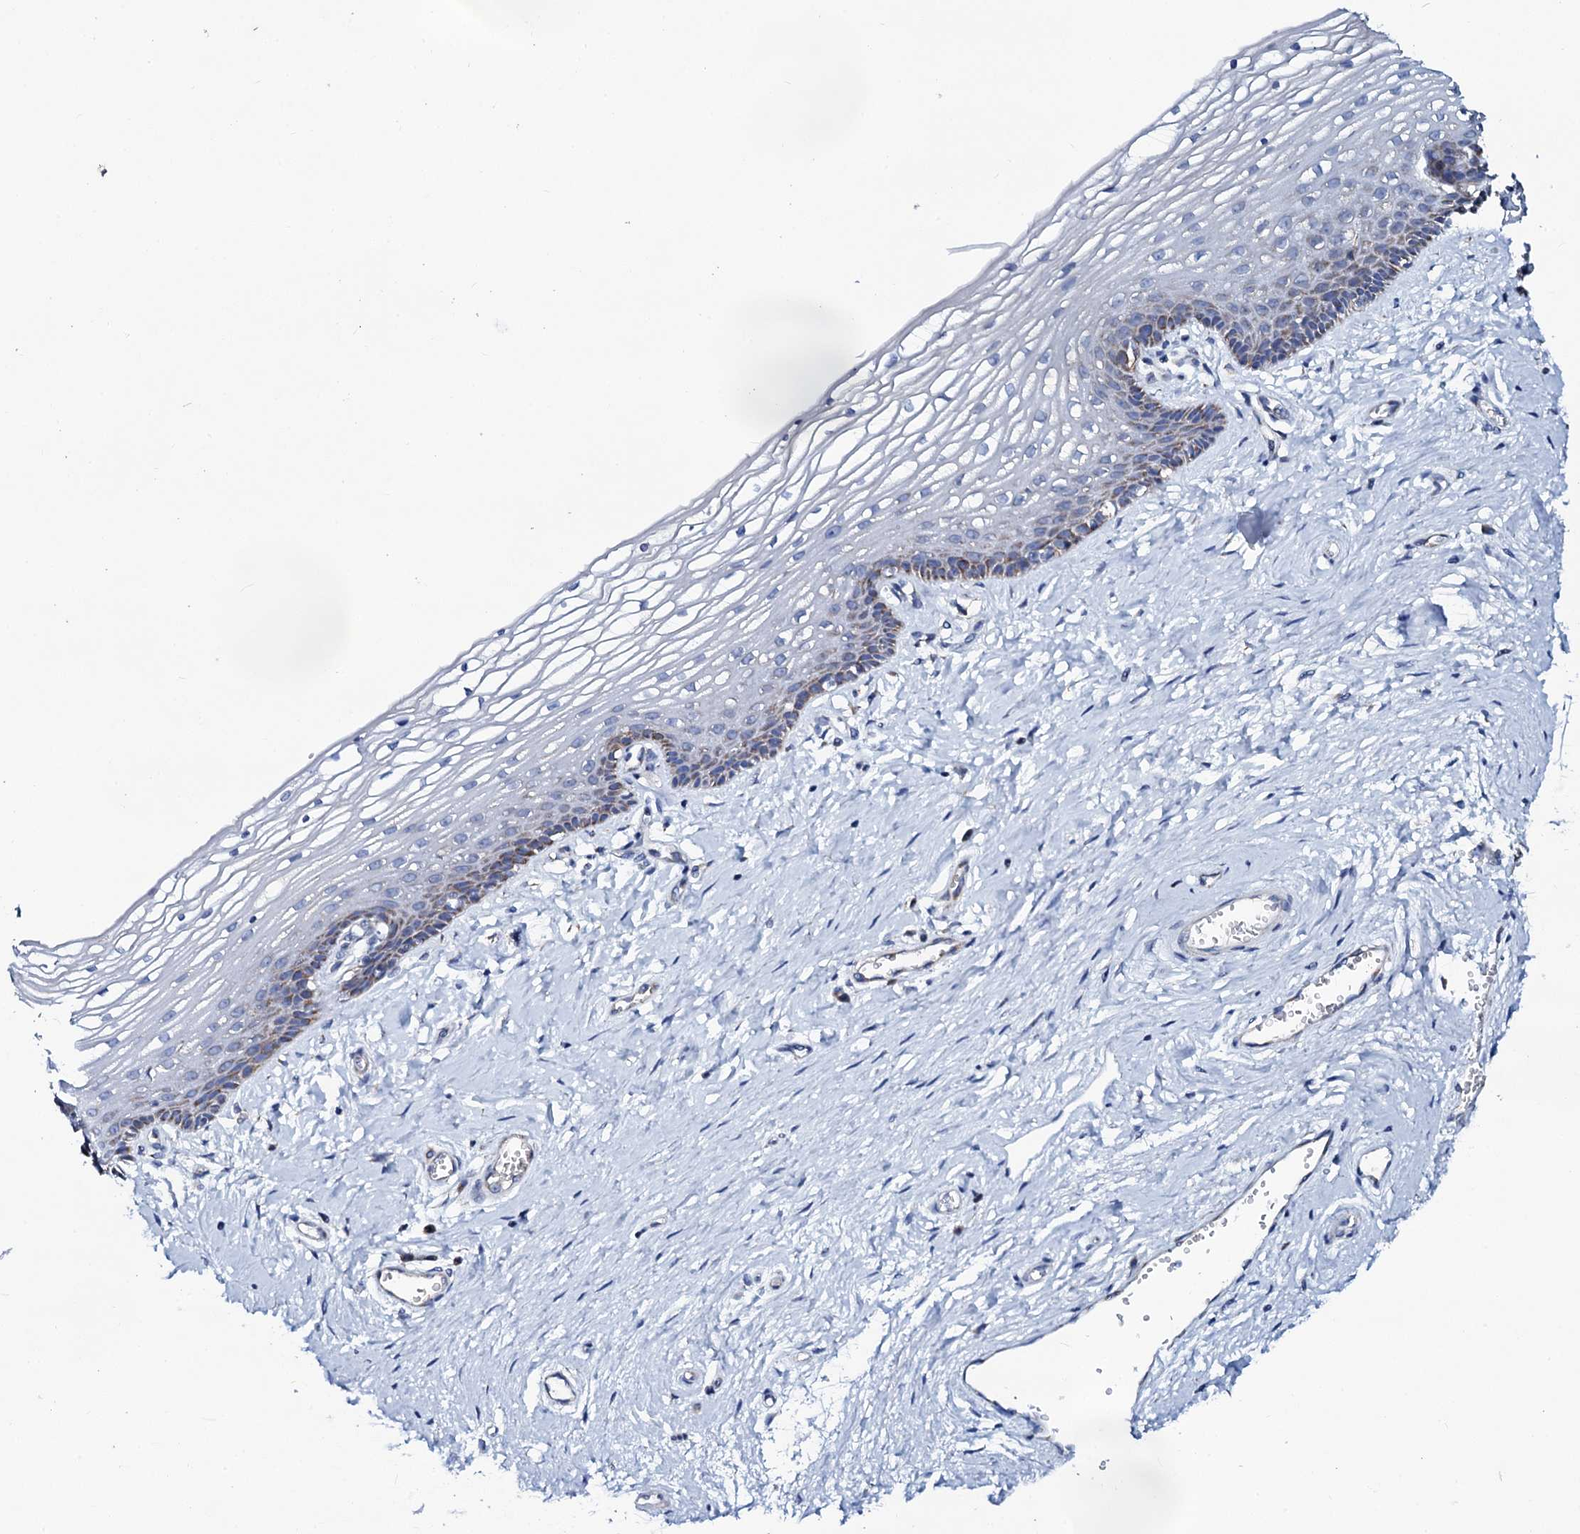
{"staining": {"intensity": "weak", "quantity": "<25%", "location": "cytoplasmic/membranous"}, "tissue": "vagina", "cell_type": "Squamous epithelial cells", "image_type": "normal", "snomed": [{"axis": "morphology", "description": "Normal tissue, NOS"}, {"axis": "topography", "description": "Vagina"}], "caption": "Immunohistochemical staining of benign vagina displays no significant staining in squamous epithelial cells.", "gene": "SLC37A4", "patient": {"sex": "female", "age": 46}}